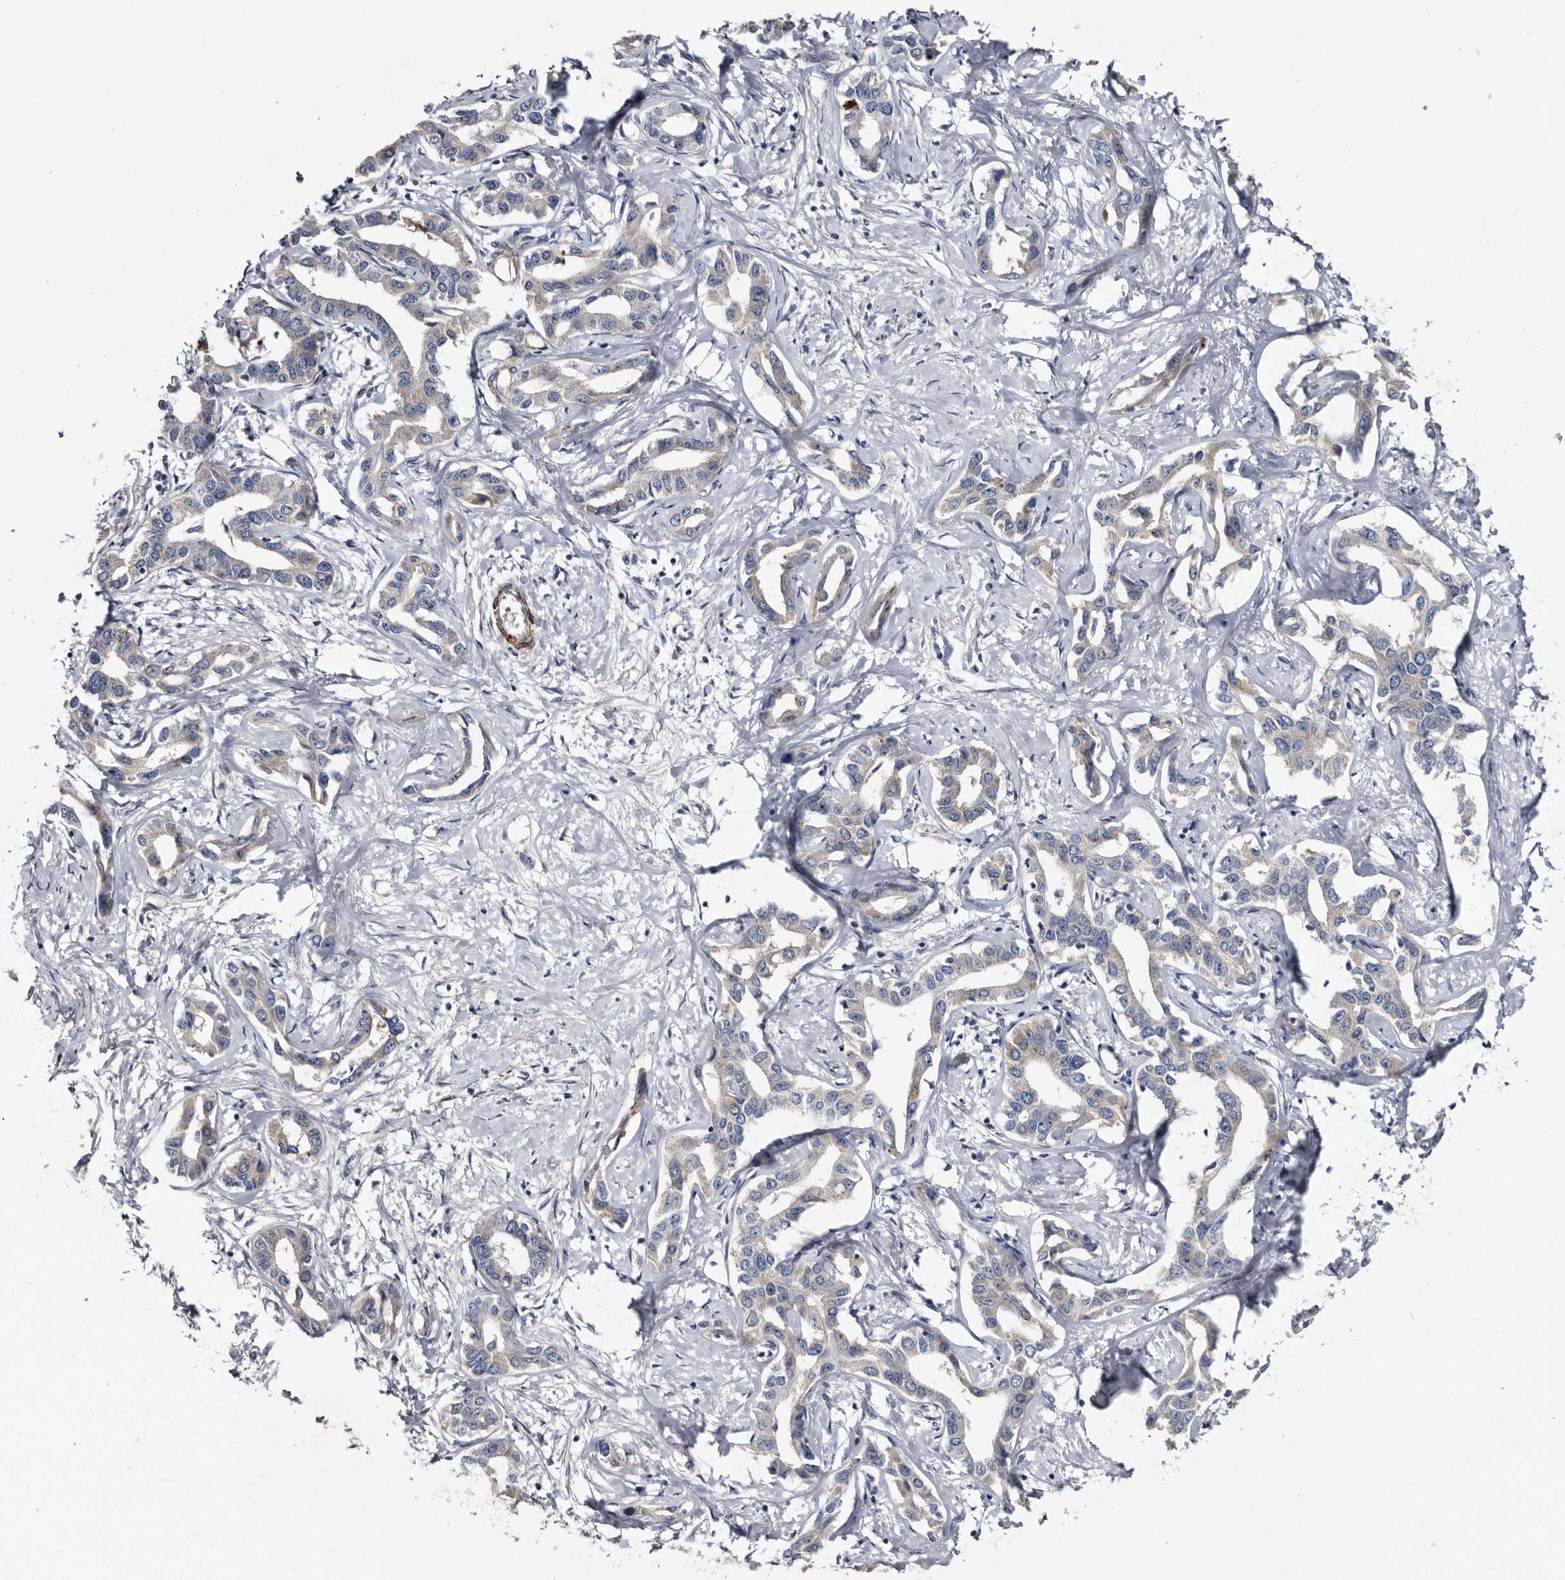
{"staining": {"intensity": "negative", "quantity": "none", "location": "none"}, "tissue": "liver cancer", "cell_type": "Tumor cells", "image_type": "cancer", "snomed": [{"axis": "morphology", "description": "Cholangiocarcinoma"}, {"axis": "topography", "description": "Liver"}], "caption": "Photomicrograph shows no protein positivity in tumor cells of cholangiocarcinoma (liver) tissue.", "gene": "IARS1", "patient": {"sex": "male", "age": 59}}